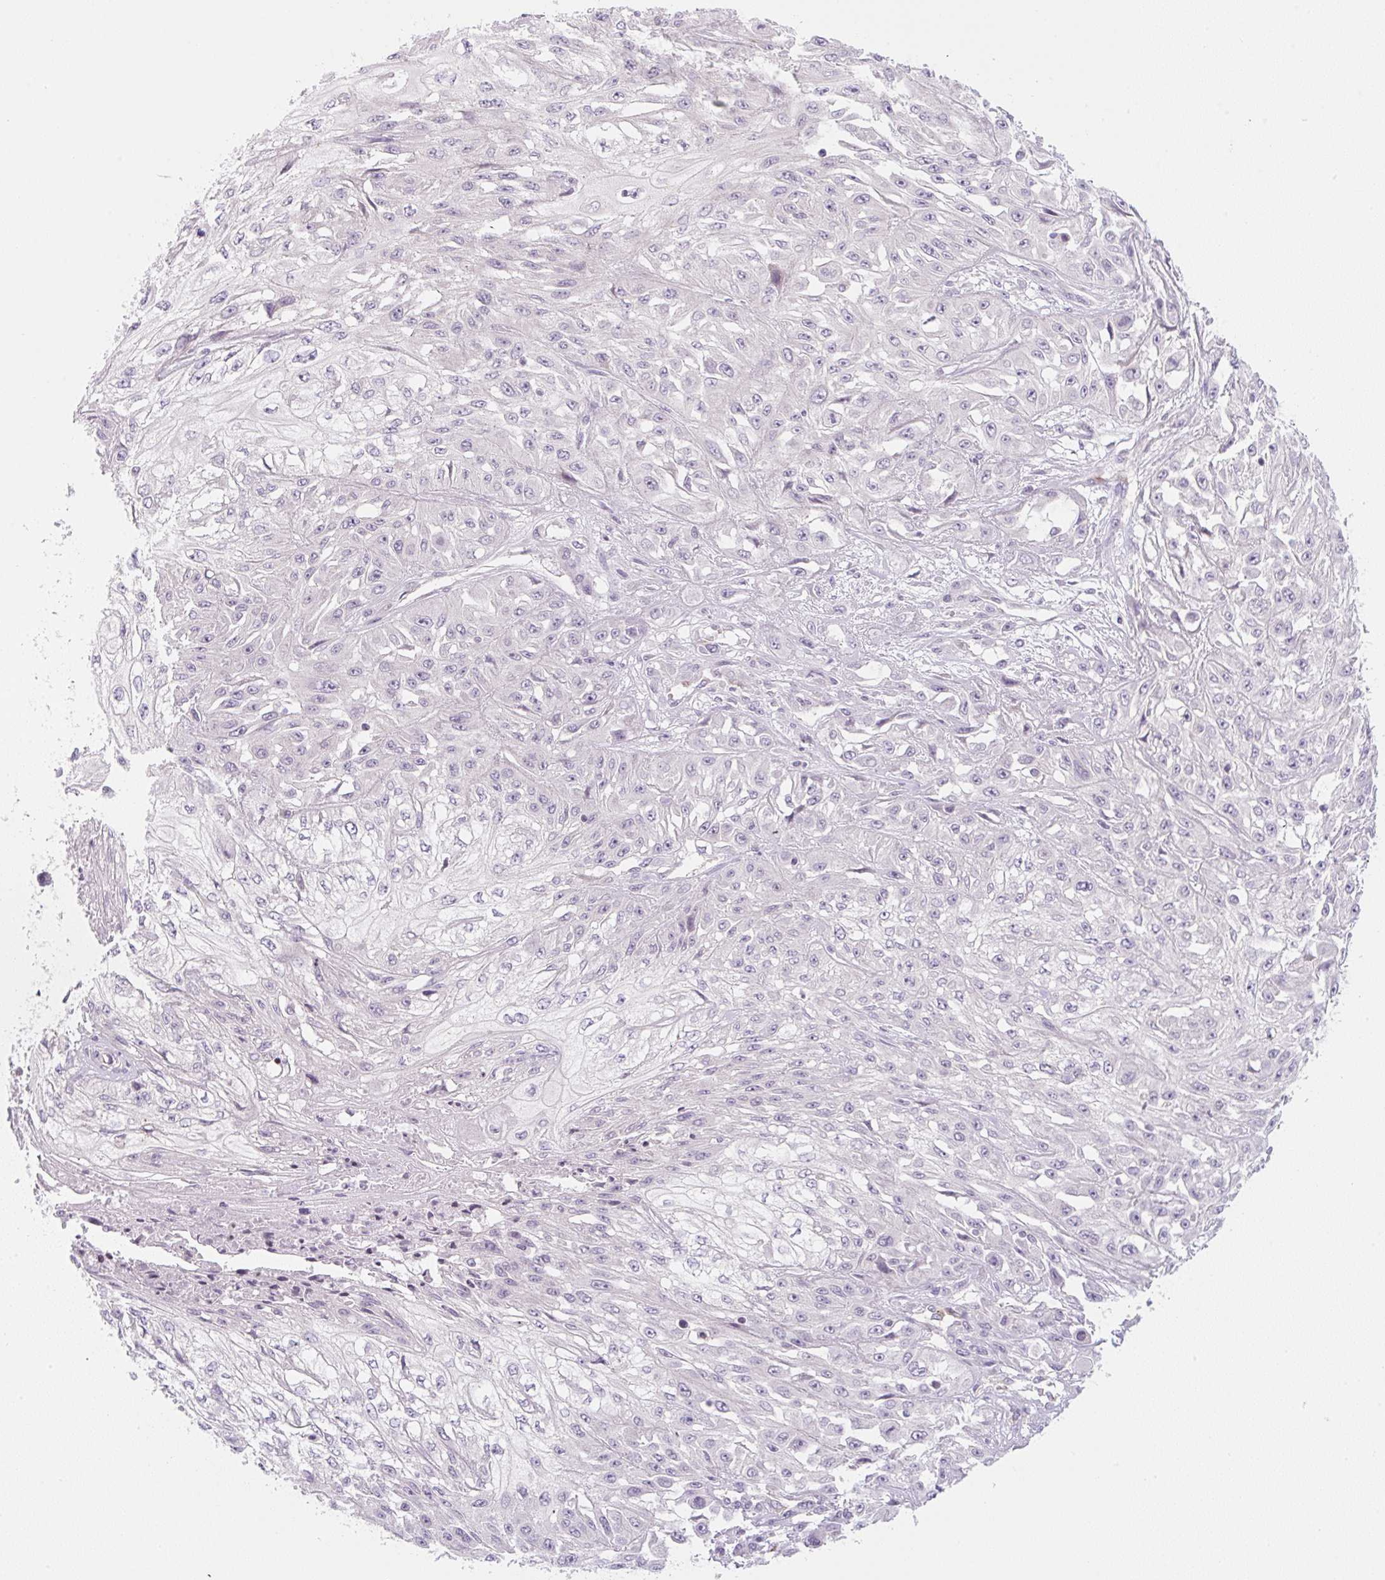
{"staining": {"intensity": "negative", "quantity": "none", "location": "none"}, "tissue": "skin cancer", "cell_type": "Tumor cells", "image_type": "cancer", "snomed": [{"axis": "morphology", "description": "Squamous cell carcinoma, NOS"}, {"axis": "morphology", "description": "Squamous cell carcinoma, metastatic, NOS"}, {"axis": "topography", "description": "Skin"}, {"axis": "topography", "description": "Lymph node"}], "caption": "High magnification brightfield microscopy of metastatic squamous cell carcinoma (skin) stained with DAB (3,3'-diaminobenzidine) (brown) and counterstained with hematoxylin (blue): tumor cells show no significant staining.", "gene": "CASKIN1", "patient": {"sex": "male", "age": 75}}